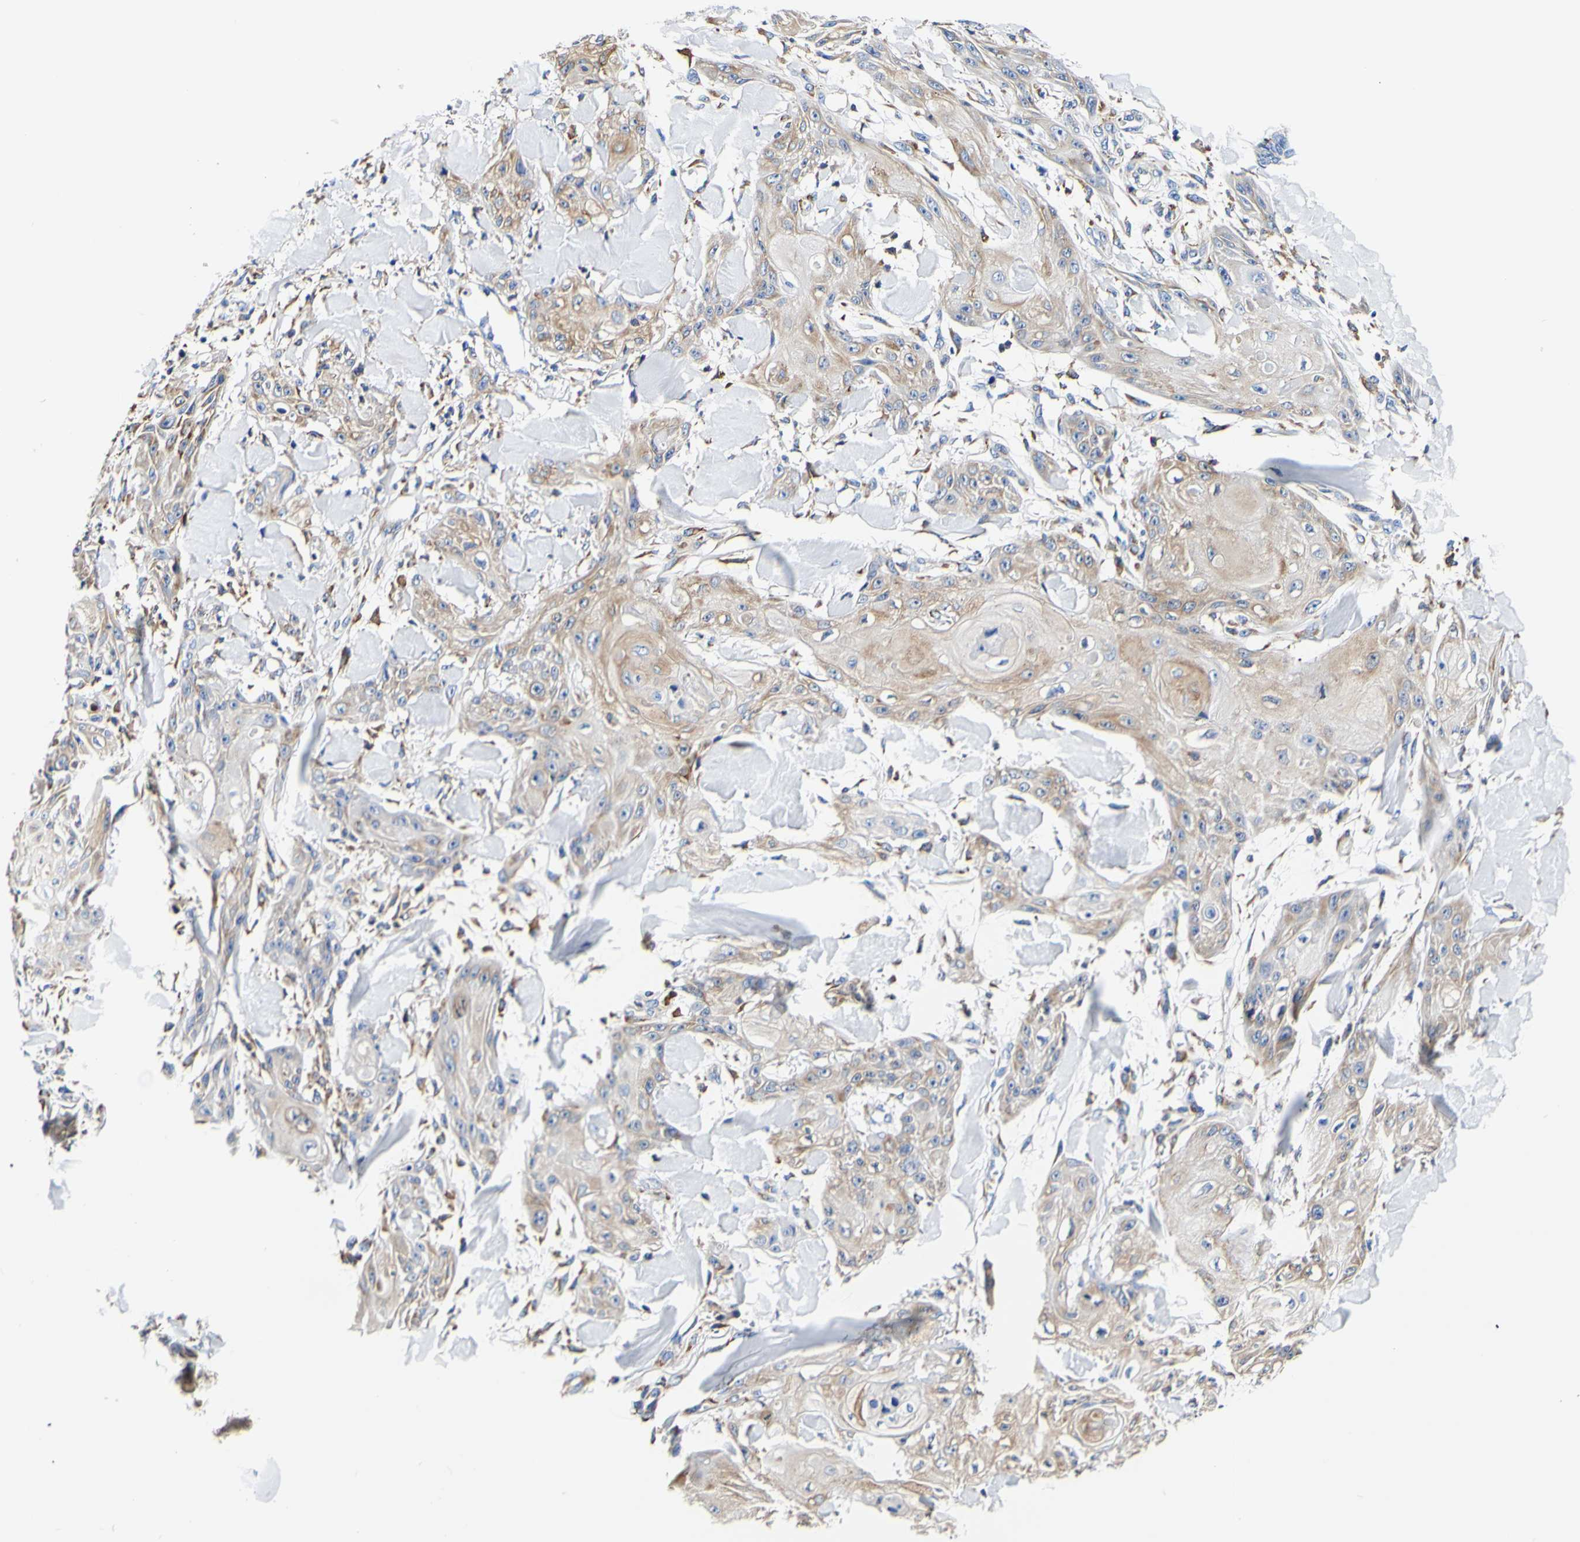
{"staining": {"intensity": "moderate", "quantity": "<25%", "location": "cytoplasmic/membranous"}, "tissue": "skin cancer", "cell_type": "Tumor cells", "image_type": "cancer", "snomed": [{"axis": "morphology", "description": "Squamous cell carcinoma, NOS"}, {"axis": "topography", "description": "Skin"}], "caption": "Squamous cell carcinoma (skin) stained with DAB (3,3'-diaminobenzidine) immunohistochemistry (IHC) reveals low levels of moderate cytoplasmic/membranous positivity in approximately <25% of tumor cells.", "gene": "P4HB", "patient": {"sex": "male", "age": 74}}